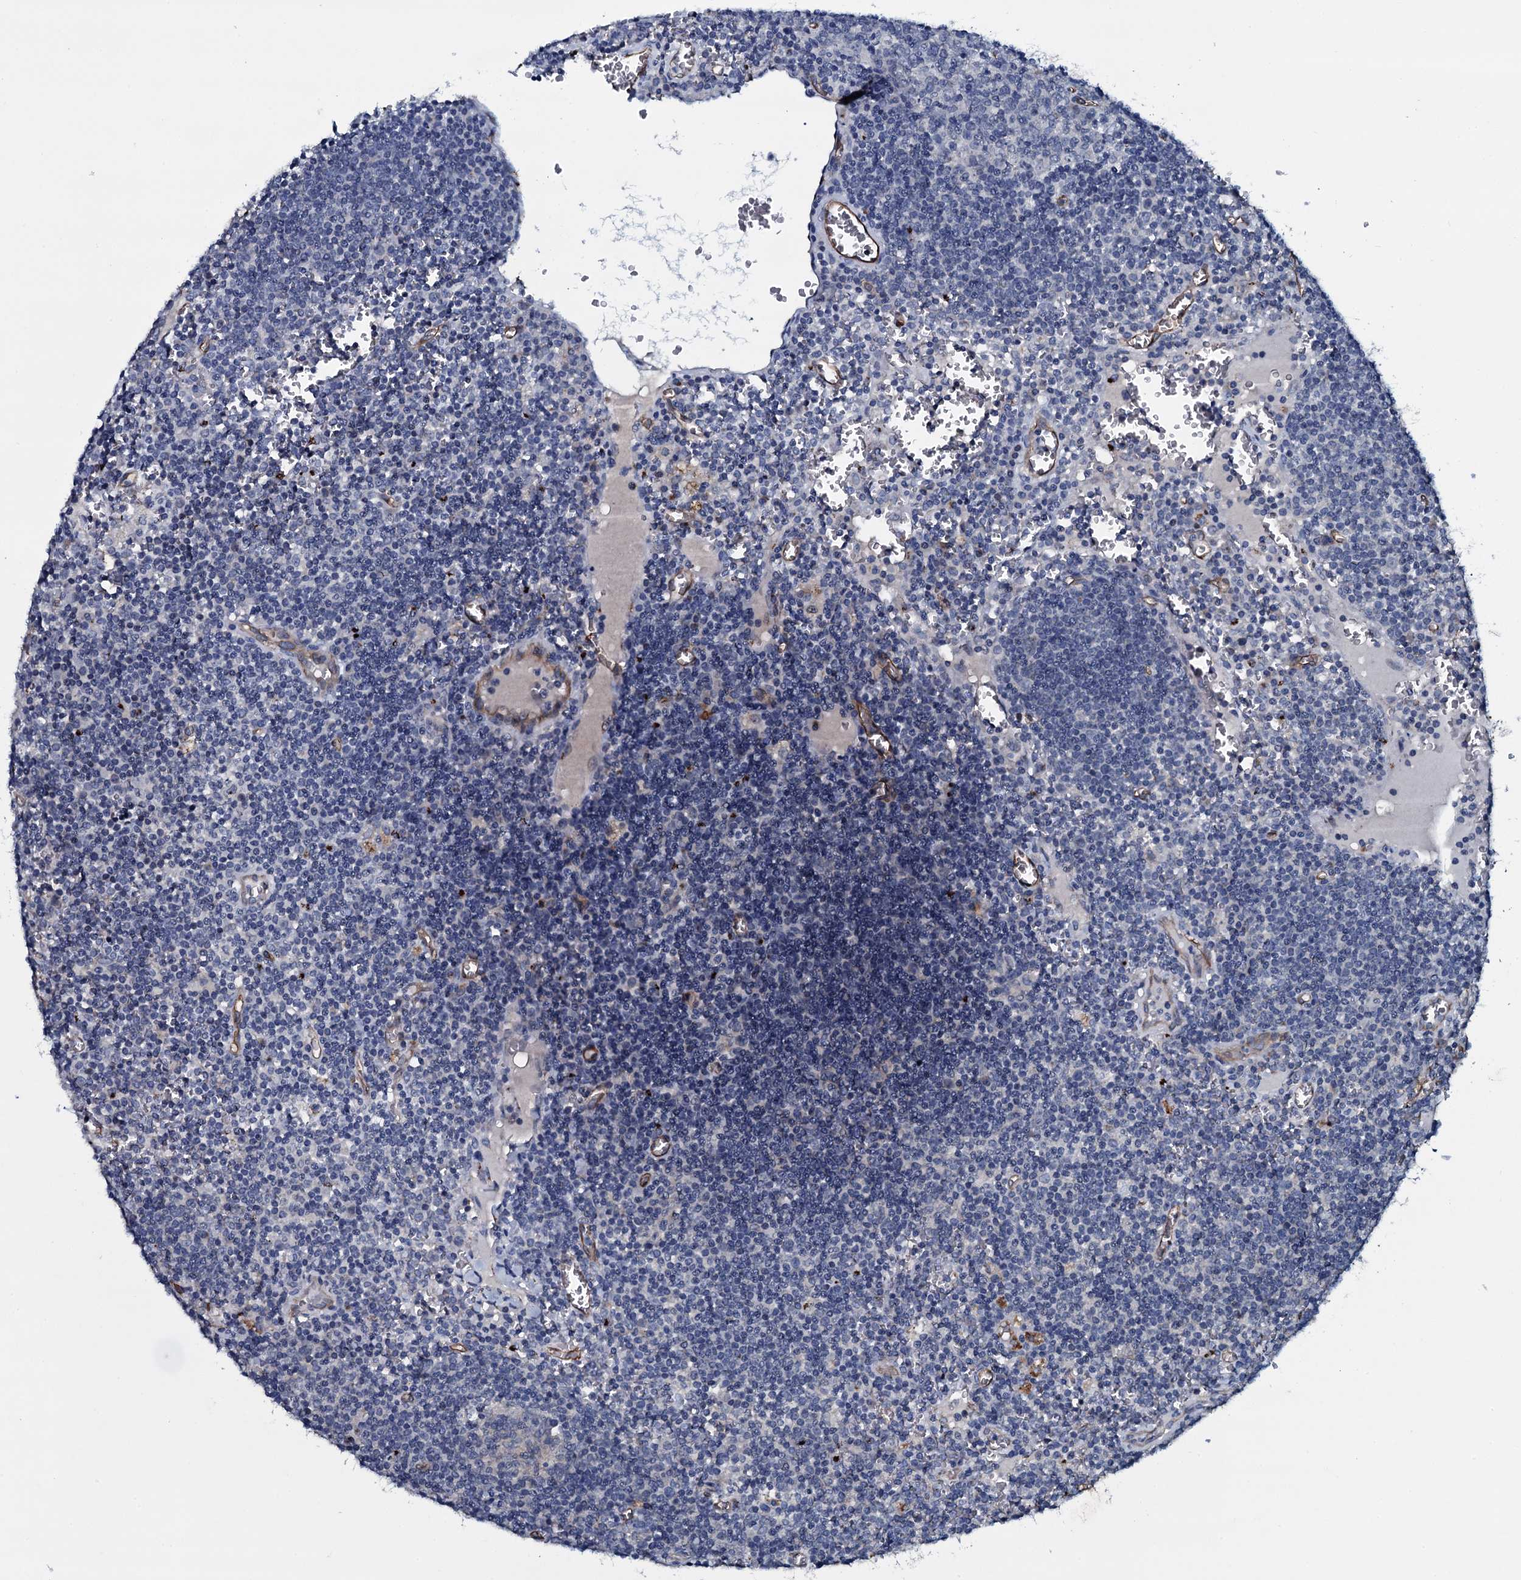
{"staining": {"intensity": "negative", "quantity": "none", "location": "none"}, "tissue": "lymph node", "cell_type": "Germinal center cells", "image_type": "normal", "snomed": [{"axis": "morphology", "description": "Normal tissue, NOS"}, {"axis": "topography", "description": "Lymph node"}], "caption": "Immunohistochemistry of unremarkable human lymph node exhibits no positivity in germinal center cells.", "gene": "CLEC14A", "patient": {"sex": "female", "age": 73}}